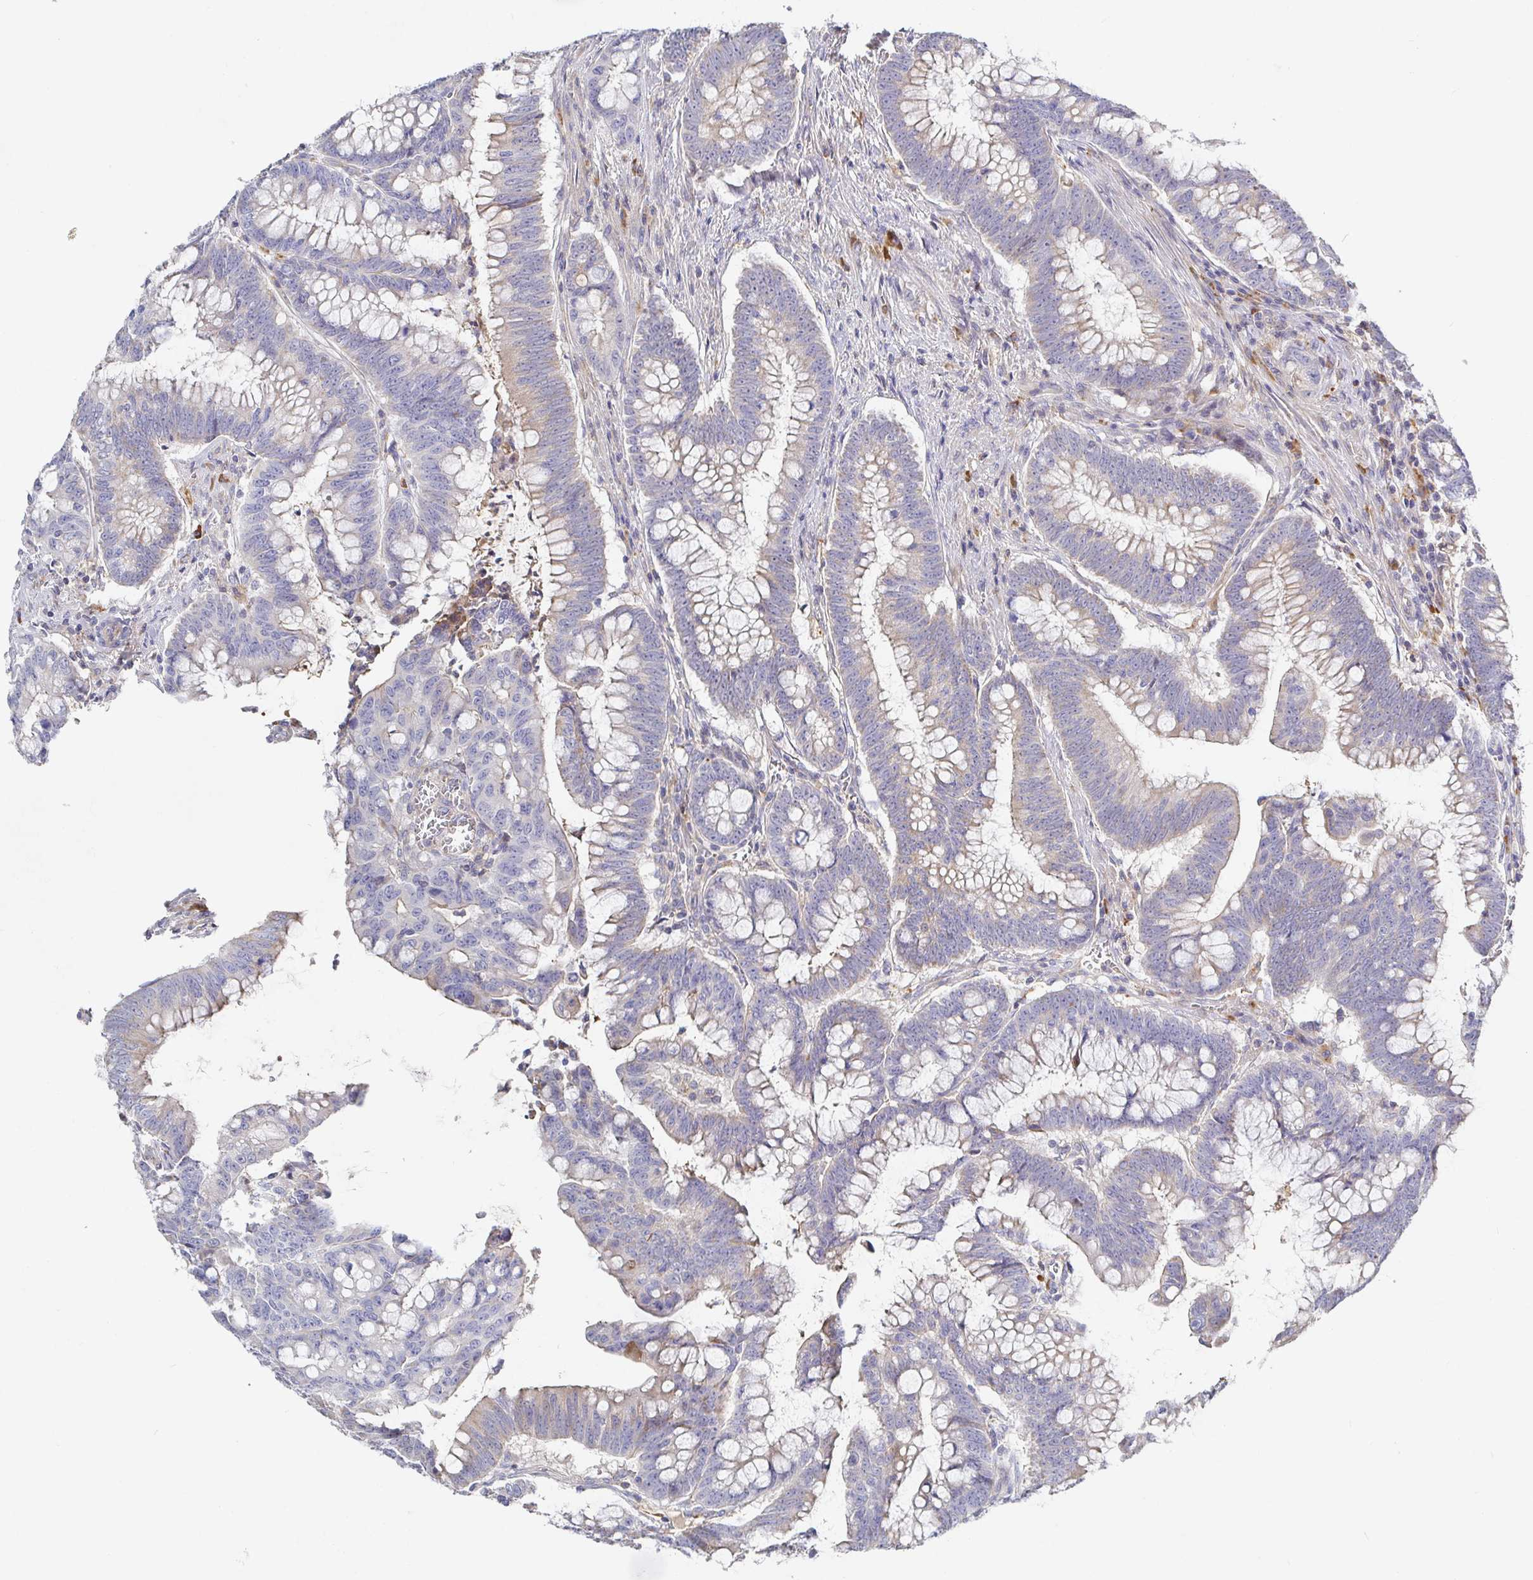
{"staining": {"intensity": "weak", "quantity": "<25%", "location": "cytoplasmic/membranous"}, "tissue": "colorectal cancer", "cell_type": "Tumor cells", "image_type": "cancer", "snomed": [{"axis": "morphology", "description": "Adenocarcinoma, NOS"}, {"axis": "topography", "description": "Colon"}], "caption": "Colorectal cancer (adenocarcinoma) was stained to show a protein in brown. There is no significant expression in tumor cells.", "gene": "IRAK2", "patient": {"sex": "male", "age": 62}}